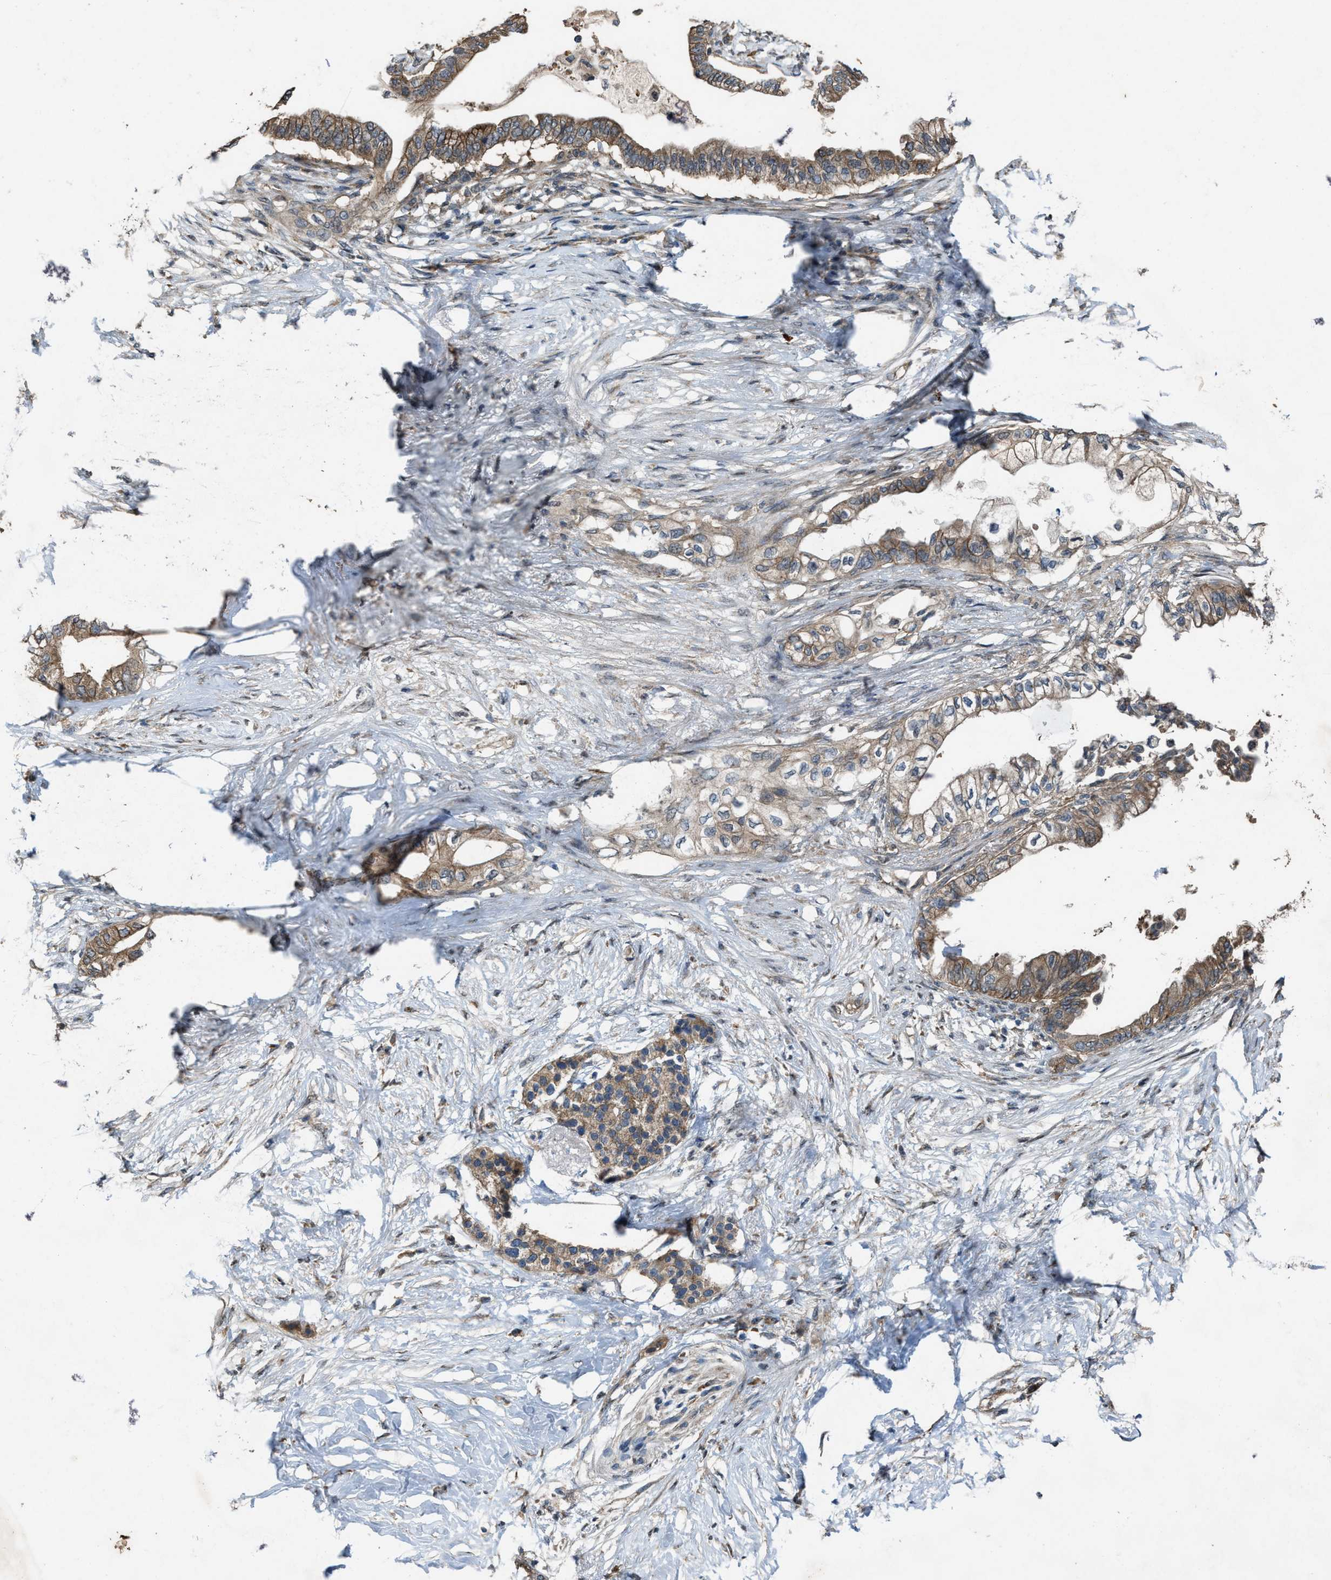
{"staining": {"intensity": "moderate", "quantity": ">75%", "location": "cytoplasmic/membranous"}, "tissue": "pancreatic cancer", "cell_type": "Tumor cells", "image_type": "cancer", "snomed": [{"axis": "morphology", "description": "Normal tissue, NOS"}, {"axis": "morphology", "description": "Adenocarcinoma, NOS"}, {"axis": "topography", "description": "Pancreas"}, {"axis": "topography", "description": "Duodenum"}], "caption": "Immunohistochemistry of pancreatic adenocarcinoma reveals medium levels of moderate cytoplasmic/membranous staining in approximately >75% of tumor cells.", "gene": "PDP2", "patient": {"sex": "female", "age": 60}}